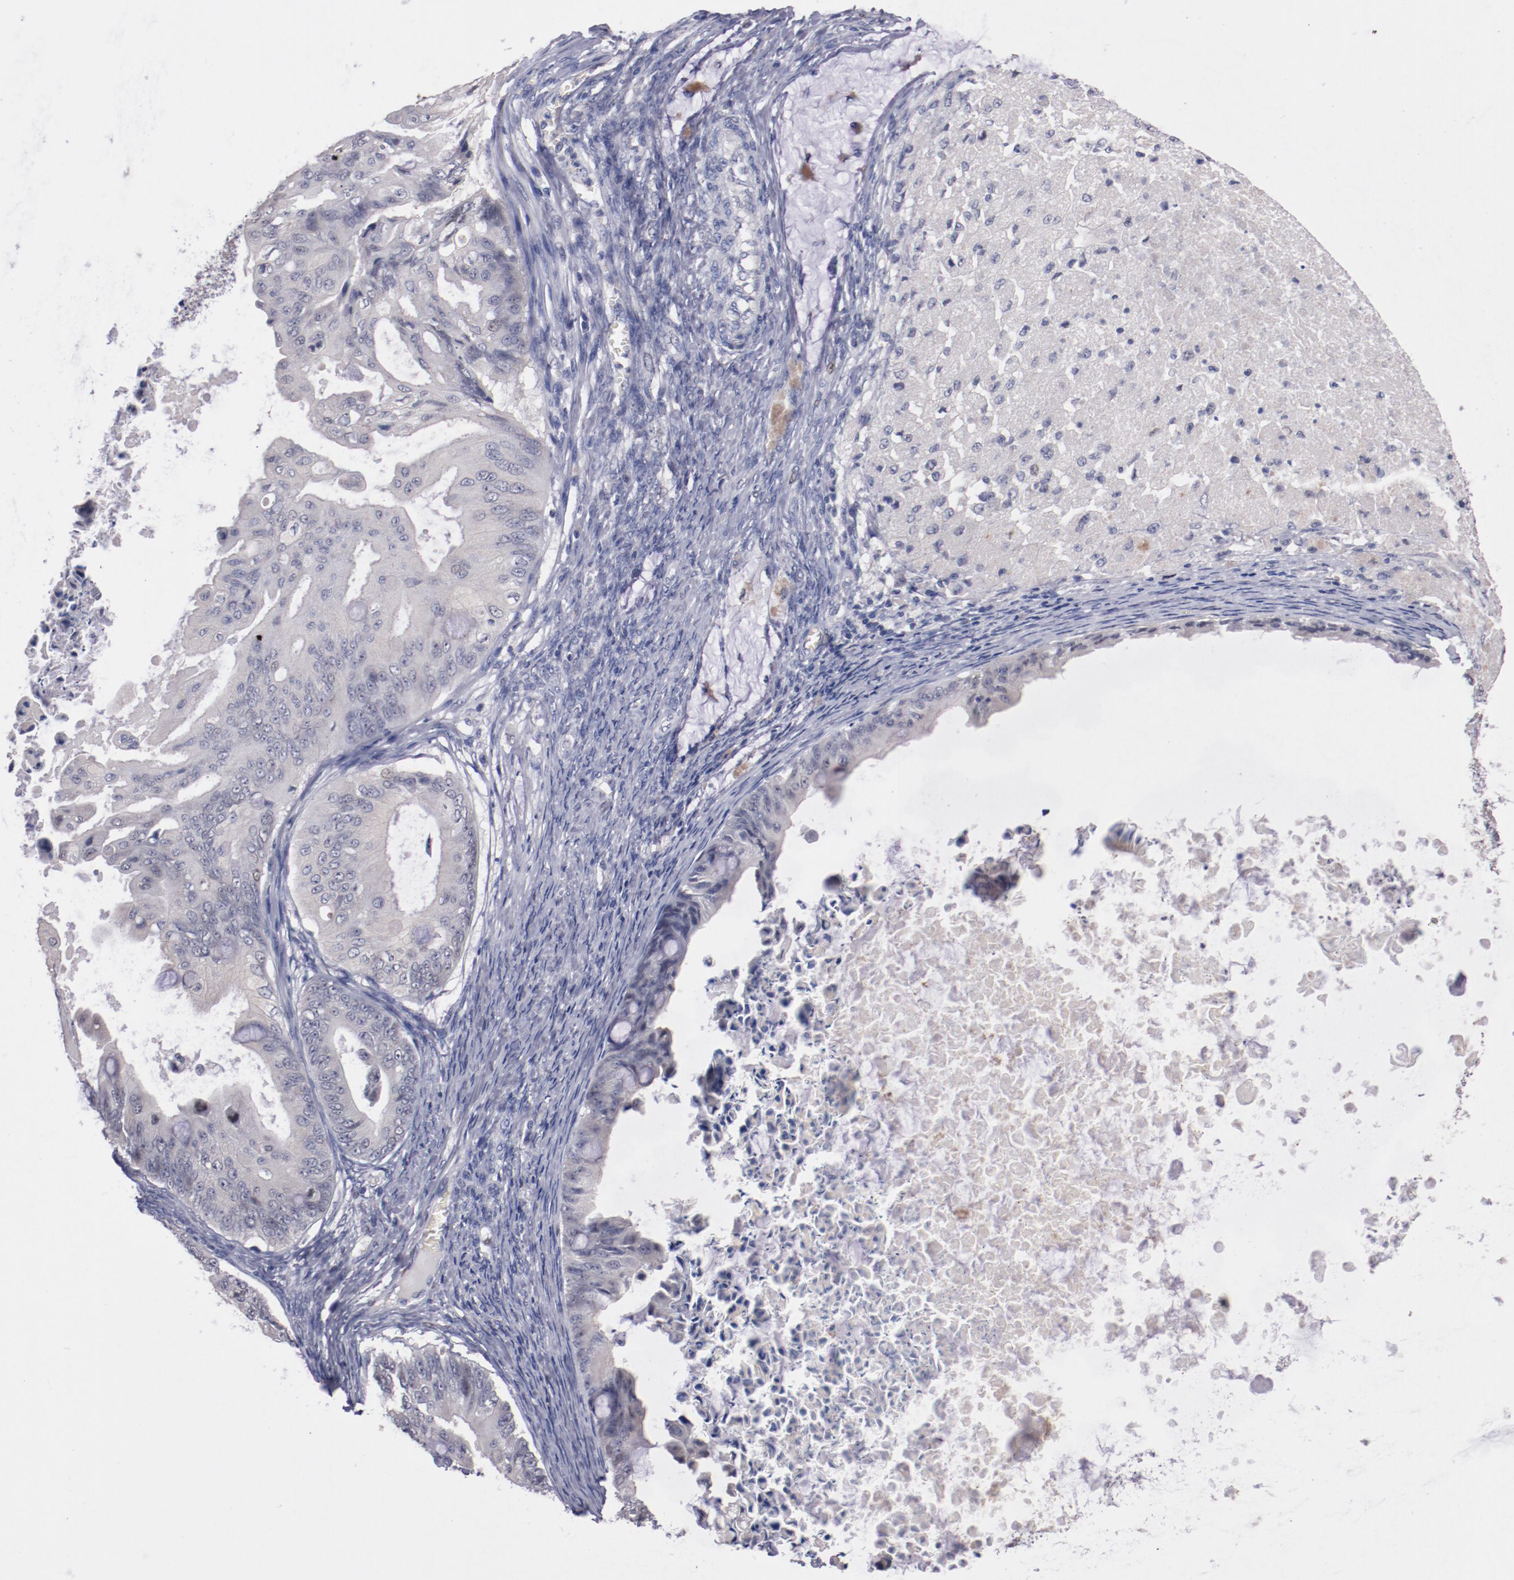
{"staining": {"intensity": "negative", "quantity": "none", "location": "none"}, "tissue": "ovarian cancer", "cell_type": "Tumor cells", "image_type": "cancer", "snomed": [{"axis": "morphology", "description": "Cystadenocarcinoma, mucinous, NOS"}, {"axis": "topography", "description": "Ovary"}], "caption": "An IHC image of ovarian mucinous cystadenocarcinoma is shown. There is no staining in tumor cells of ovarian mucinous cystadenocarcinoma.", "gene": "FAM81A", "patient": {"sex": "female", "age": 37}}